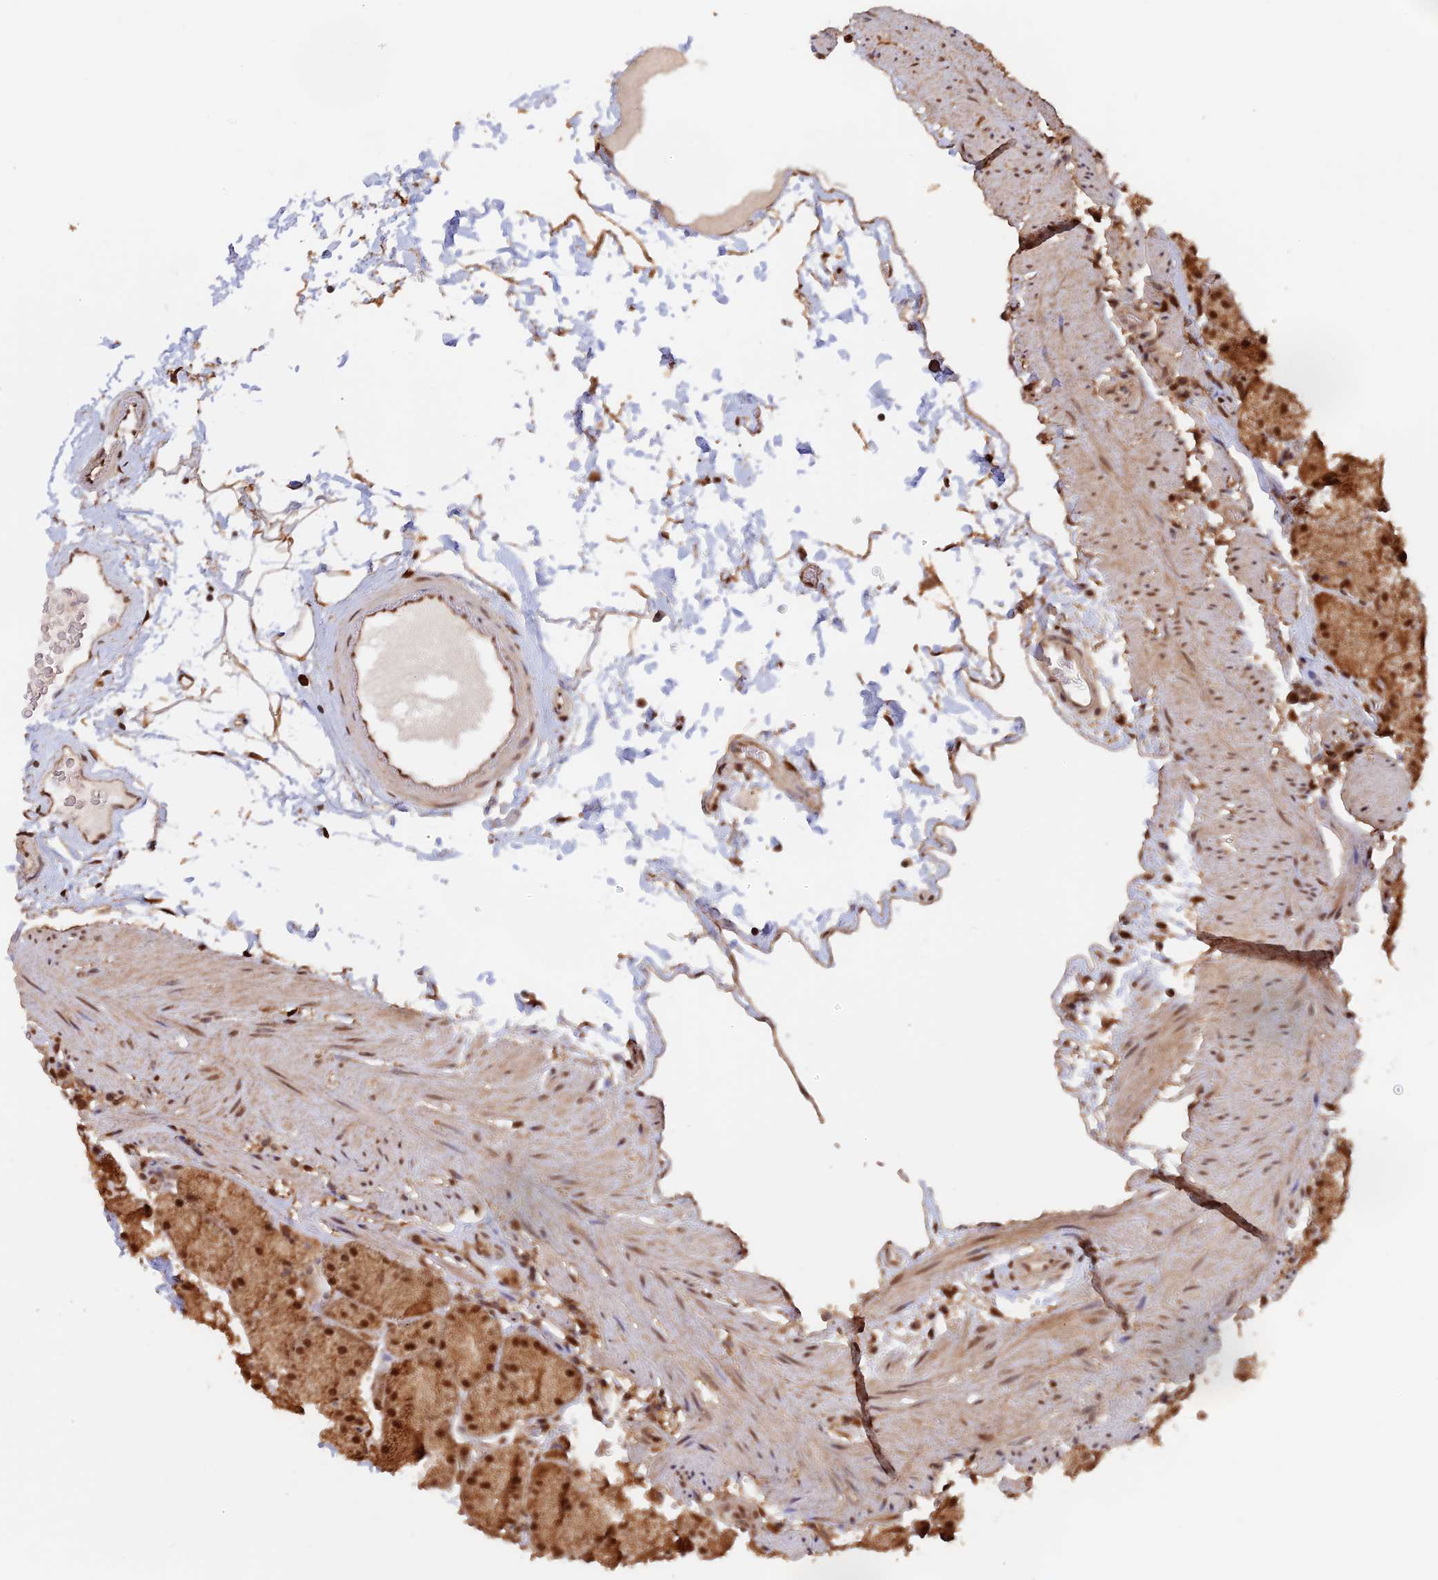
{"staining": {"intensity": "strong", "quantity": ">75%", "location": "cytoplasmic/membranous,nuclear"}, "tissue": "stomach", "cell_type": "Glandular cells", "image_type": "normal", "snomed": [{"axis": "morphology", "description": "Normal tissue, NOS"}, {"axis": "topography", "description": "Stomach, upper"}, {"axis": "topography", "description": "Stomach, lower"}], "caption": "Immunohistochemistry image of benign stomach: stomach stained using immunohistochemistry (IHC) demonstrates high levels of strong protein expression localized specifically in the cytoplasmic/membranous,nuclear of glandular cells, appearing as a cytoplasmic/membranous,nuclear brown color.", "gene": "MYBL2", "patient": {"sex": "male", "age": 67}}